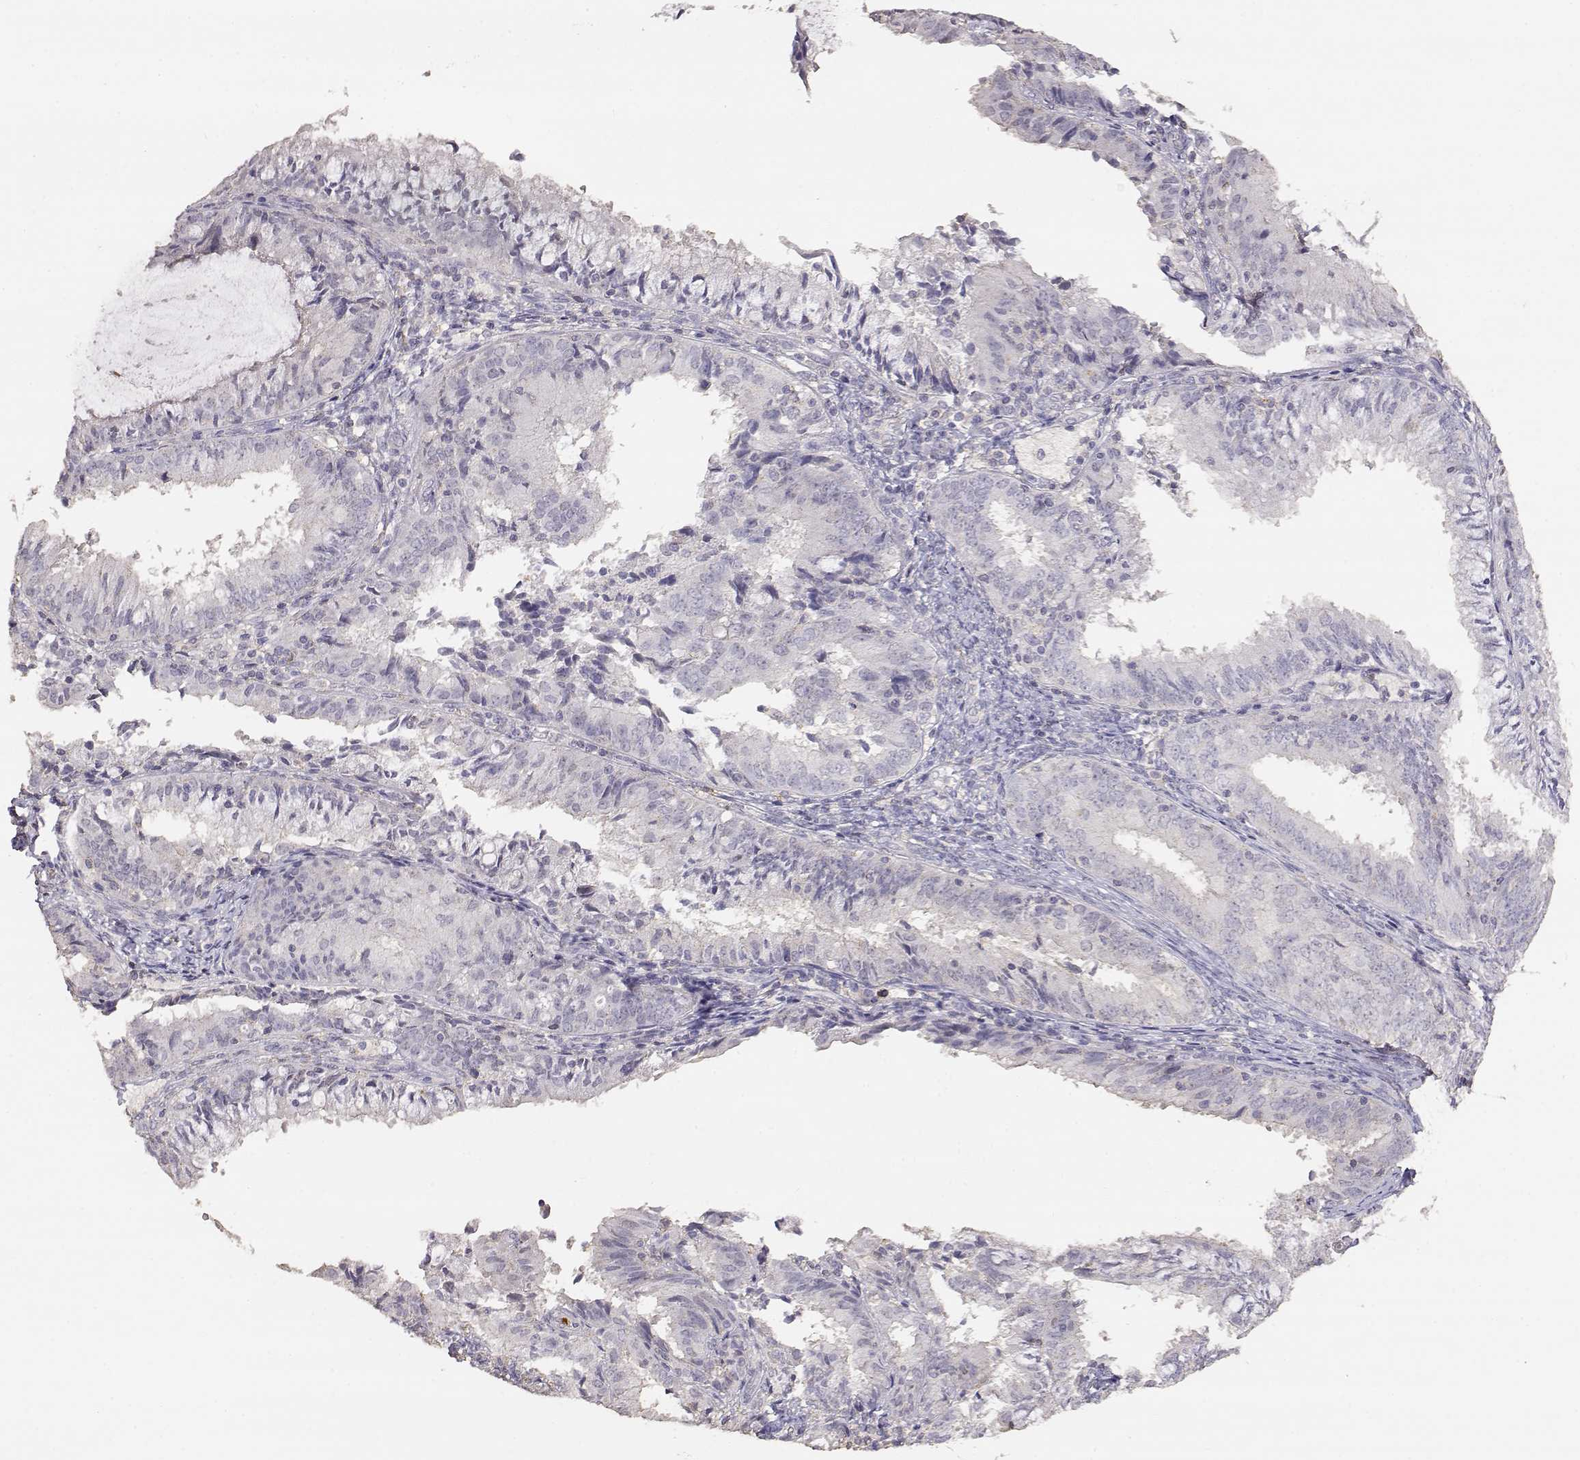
{"staining": {"intensity": "weak", "quantity": "<25%", "location": "cytoplasmic/membranous"}, "tissue": "endometrial cancer", "cell_type": "Tumor cells", "image_type": "cancer", "snomed": [{"axis": "morphology", "description": "Adenocarcinoma, NOS"}, {"axis": "topography", "description": "Endometrium"}], "caption": "Tumor cells show no significant protein staining in endometrial adenocarcinoma. (Brightfield microscopy of DAB (3,3'-diaminobenzidine) immunohistochemistry (IHC) at high magnification).", "gene": "TNFRSF10C", "patient": {"sex": "female", "age": 57}}